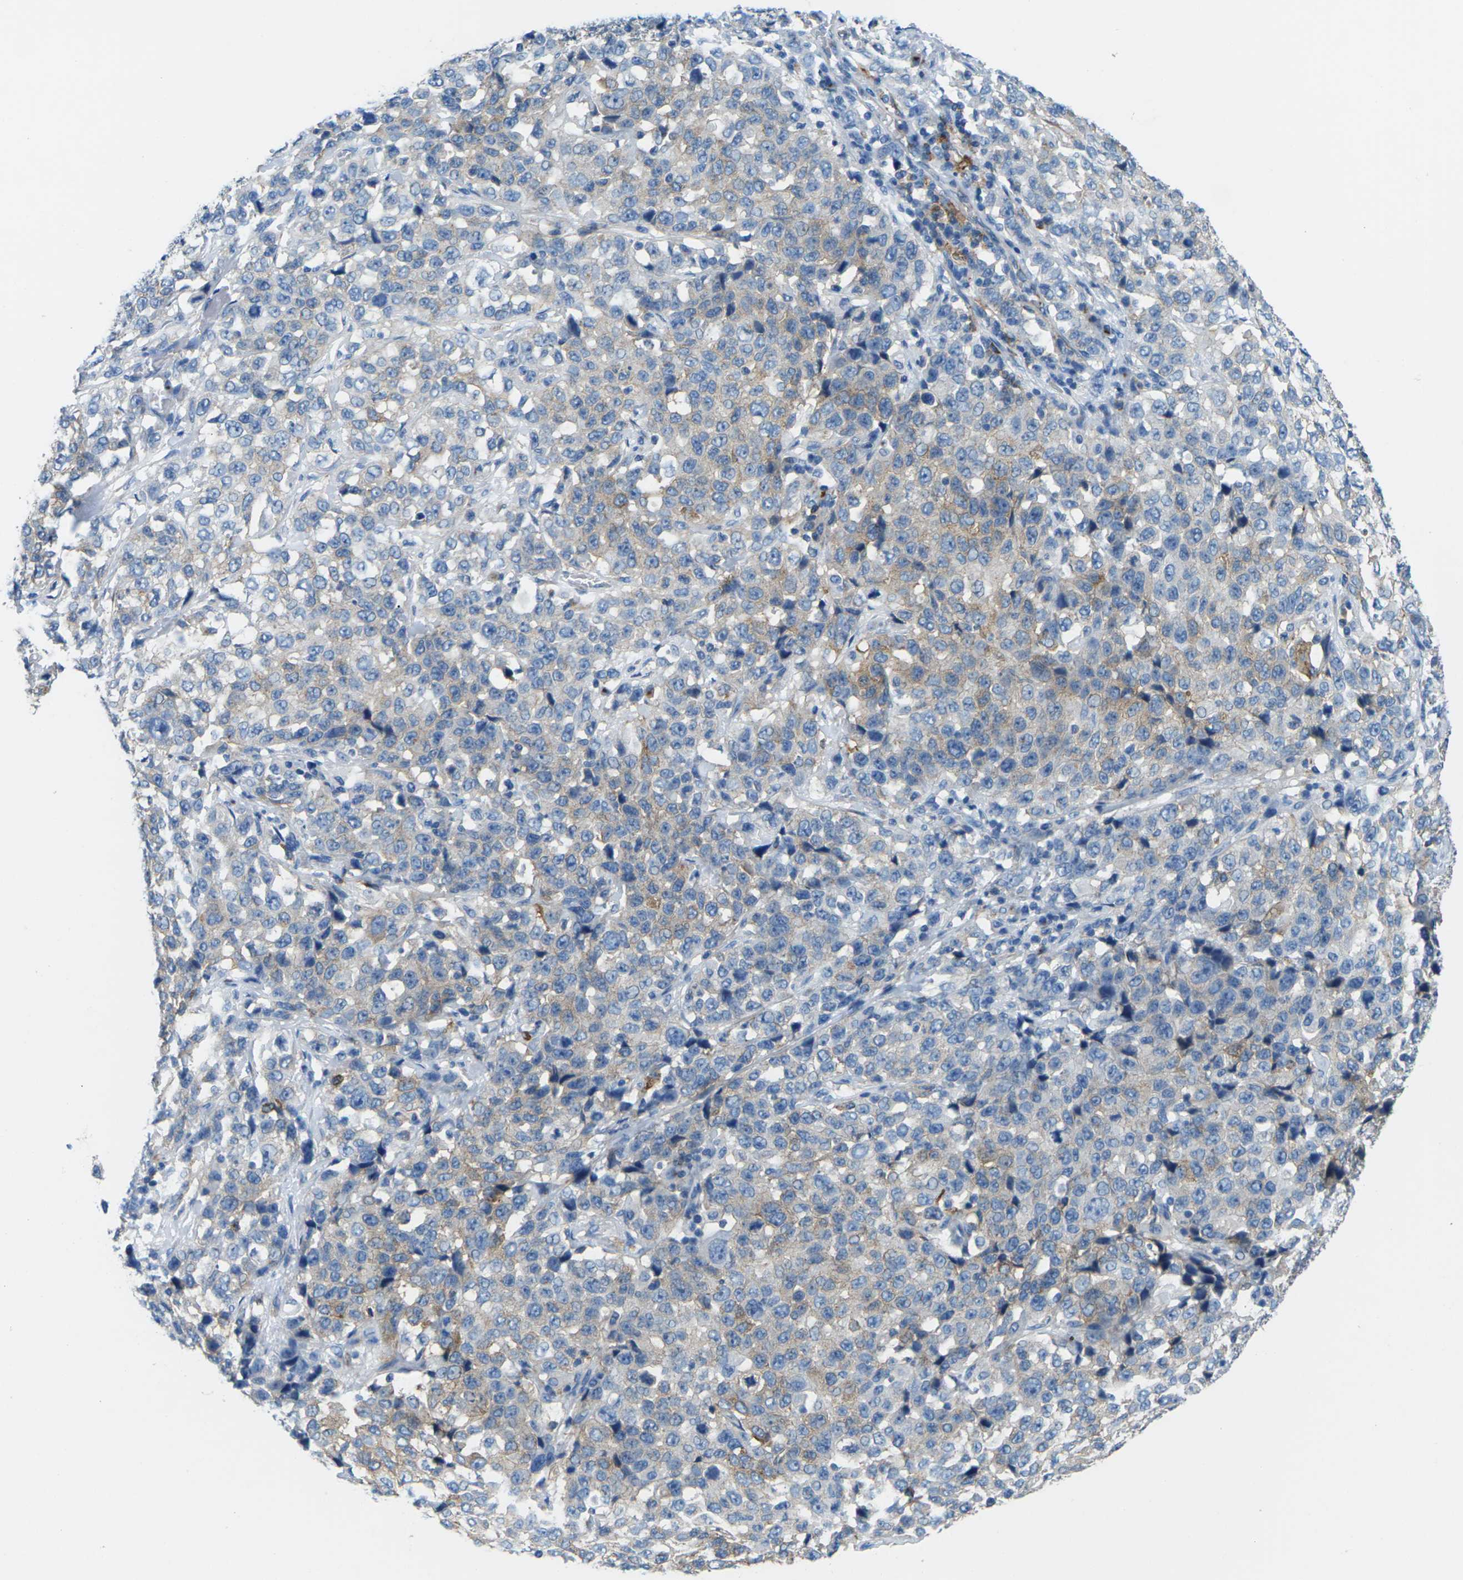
{"staining": {"intensity": "weak", "quantity": "25%-75%", "location": "cytoplasmic/membranous"}, "tissue": "stomach cancer", "cell_type": "Tumor cells", "image_type": "cancer", "snomed": [{"axis": "morphology", "description": "Normal tissue, NOS"}, {"axis": "morphology", "description": "Adenocarcinoma, NOS"}, {"axis": "topography", "description": "Stomach"}], "caption": "This is an image of IHC staining of adenocarcinoma (stomach), which shows weak expression in the cytoplasmic/membranous of tumor cells.", "gene": "SYNGR2", "patient": {"sex": "male", "age": 48}}